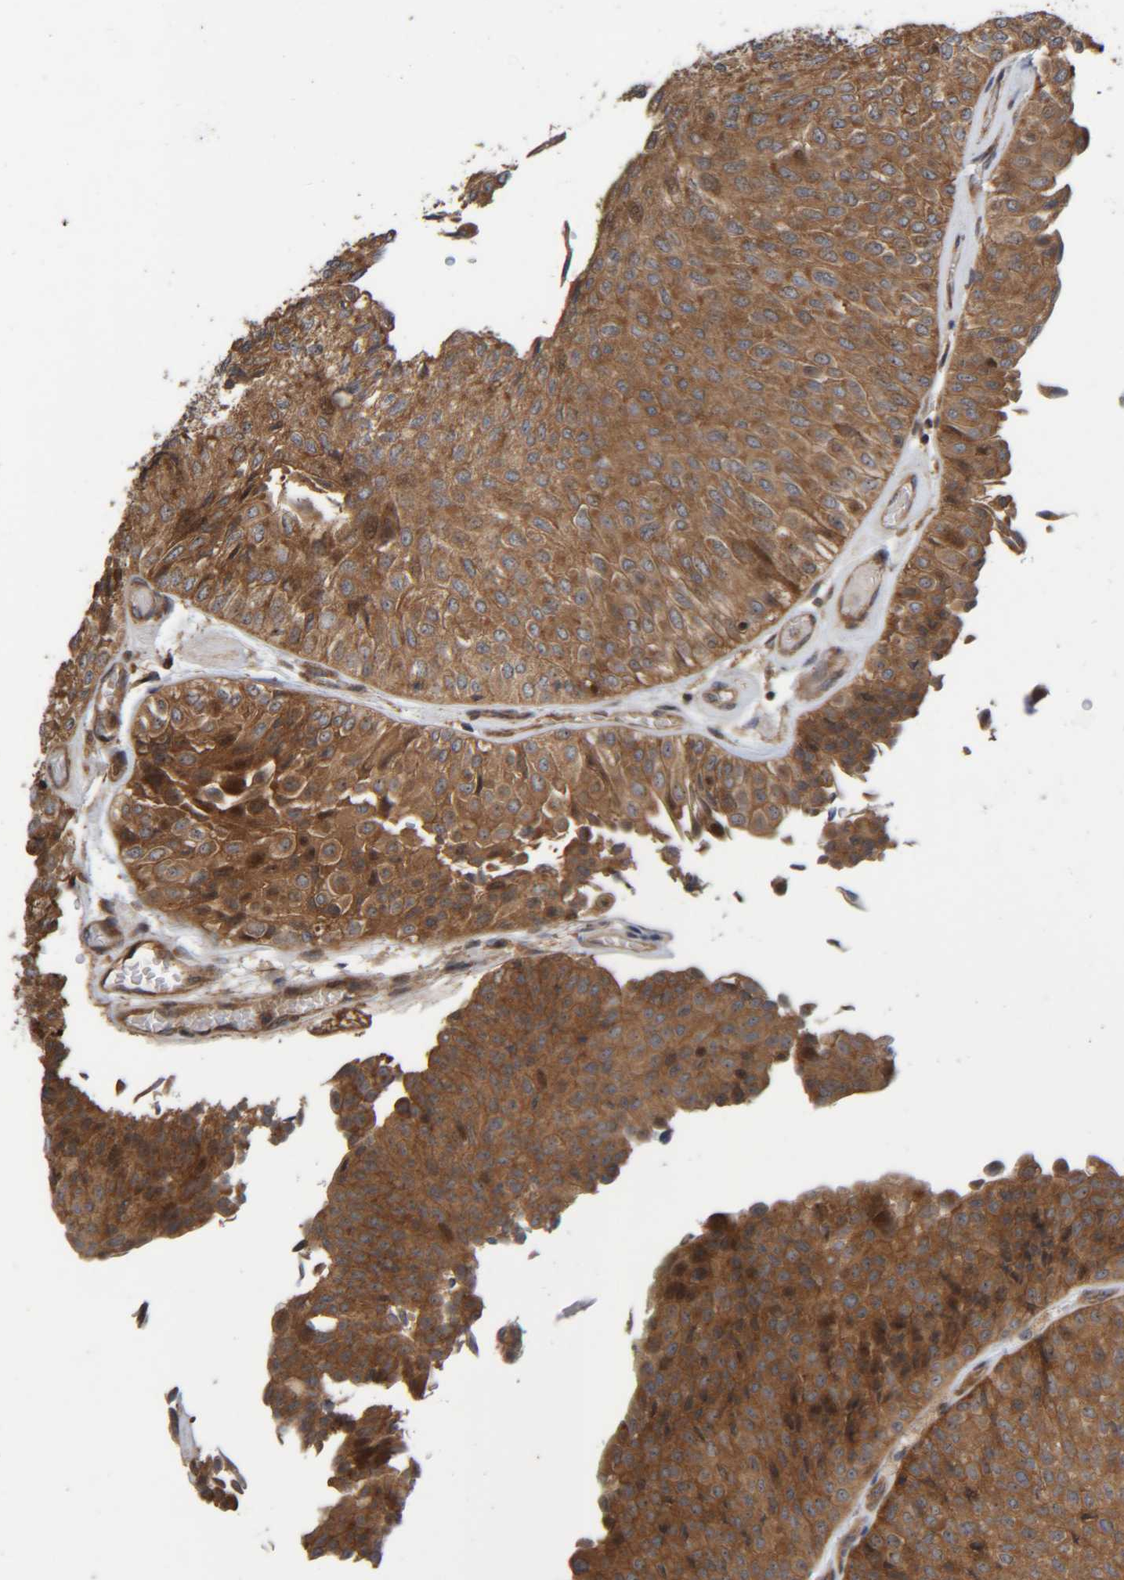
{"staining": {"intensity": "strong", "quantity": ">75%", "location": "cytoplasmic/membranous"}, "tissue": "urothelial cancer", "cell_type": "Tumor cells", "image_type": "cancer", "snomed": [{"axis": "morphology", "description": "Urothelial carcinoma, Low grade"}, {"axis": "topography", "description": "Urinary bladder"}], "caption": "High-magnification brightfield microscopy of urothelial cancer stained with DAB (brown) and counterstained with hematoxylin (blue). tumor cells exhibit strong cytoplasmic/membranous positivity is appreciated in approximately>75% of cells.", "gene": "CCDC57", "patient": {"sex": "male", "age": 78}}